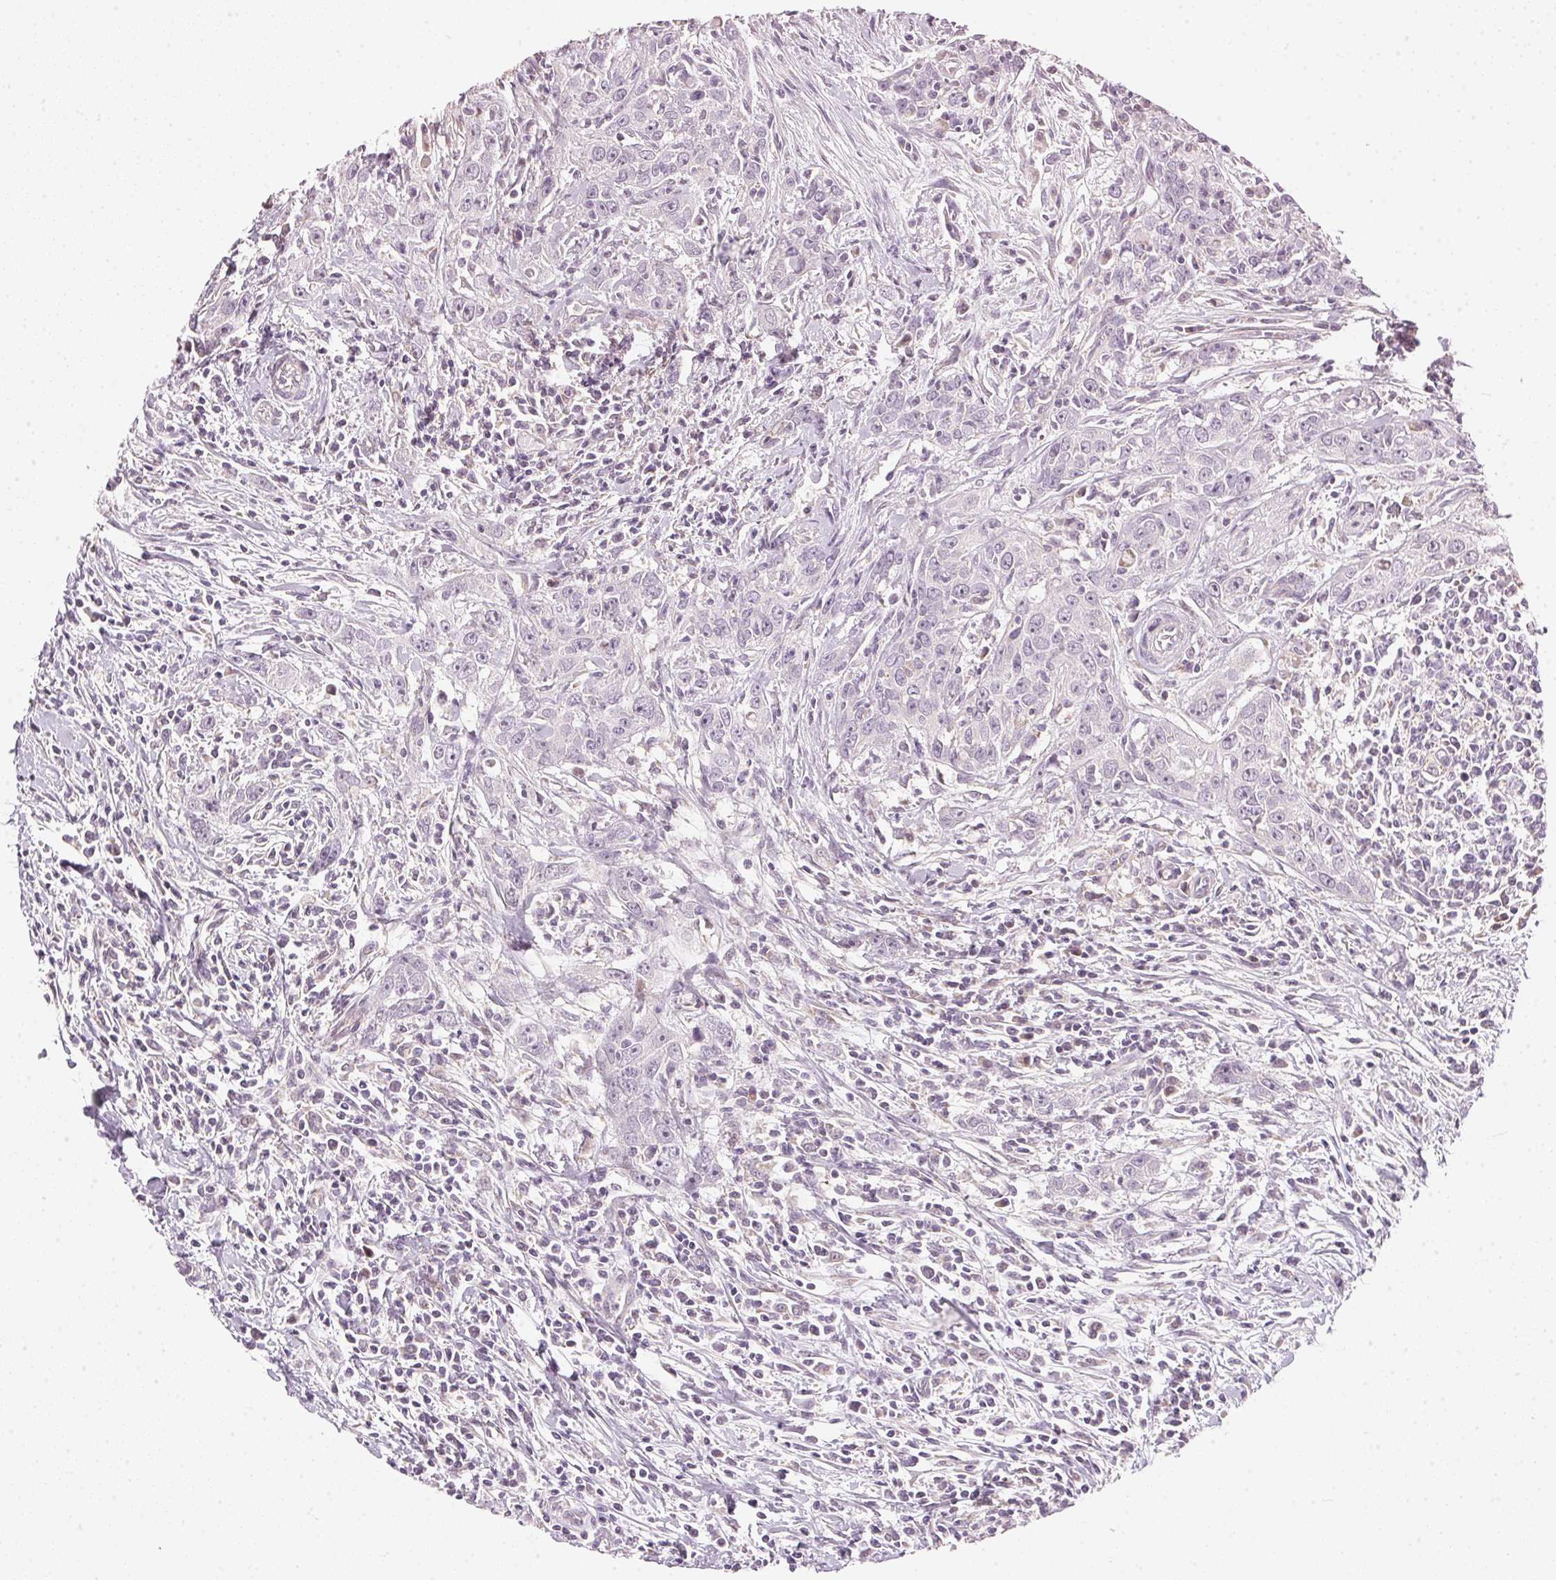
{"staining": {"intensity": "negative", "quantity": "none", "location": "none"}, "tissue": "urothelial cancer", "cell_type": "Tumor cells", "image_type": "cancer", "snomed": [{"axis": "morphology", "description": "Urothelial carcinoma, High grade"}, {"axis": "topography", "description": "Urinary bladder"}], "caption": "There is no significant expression in tumor cells of urothelial carcinoma (high-grade).", "gene": "COQ7", "patient": {"sex": "male", "age": 83}}